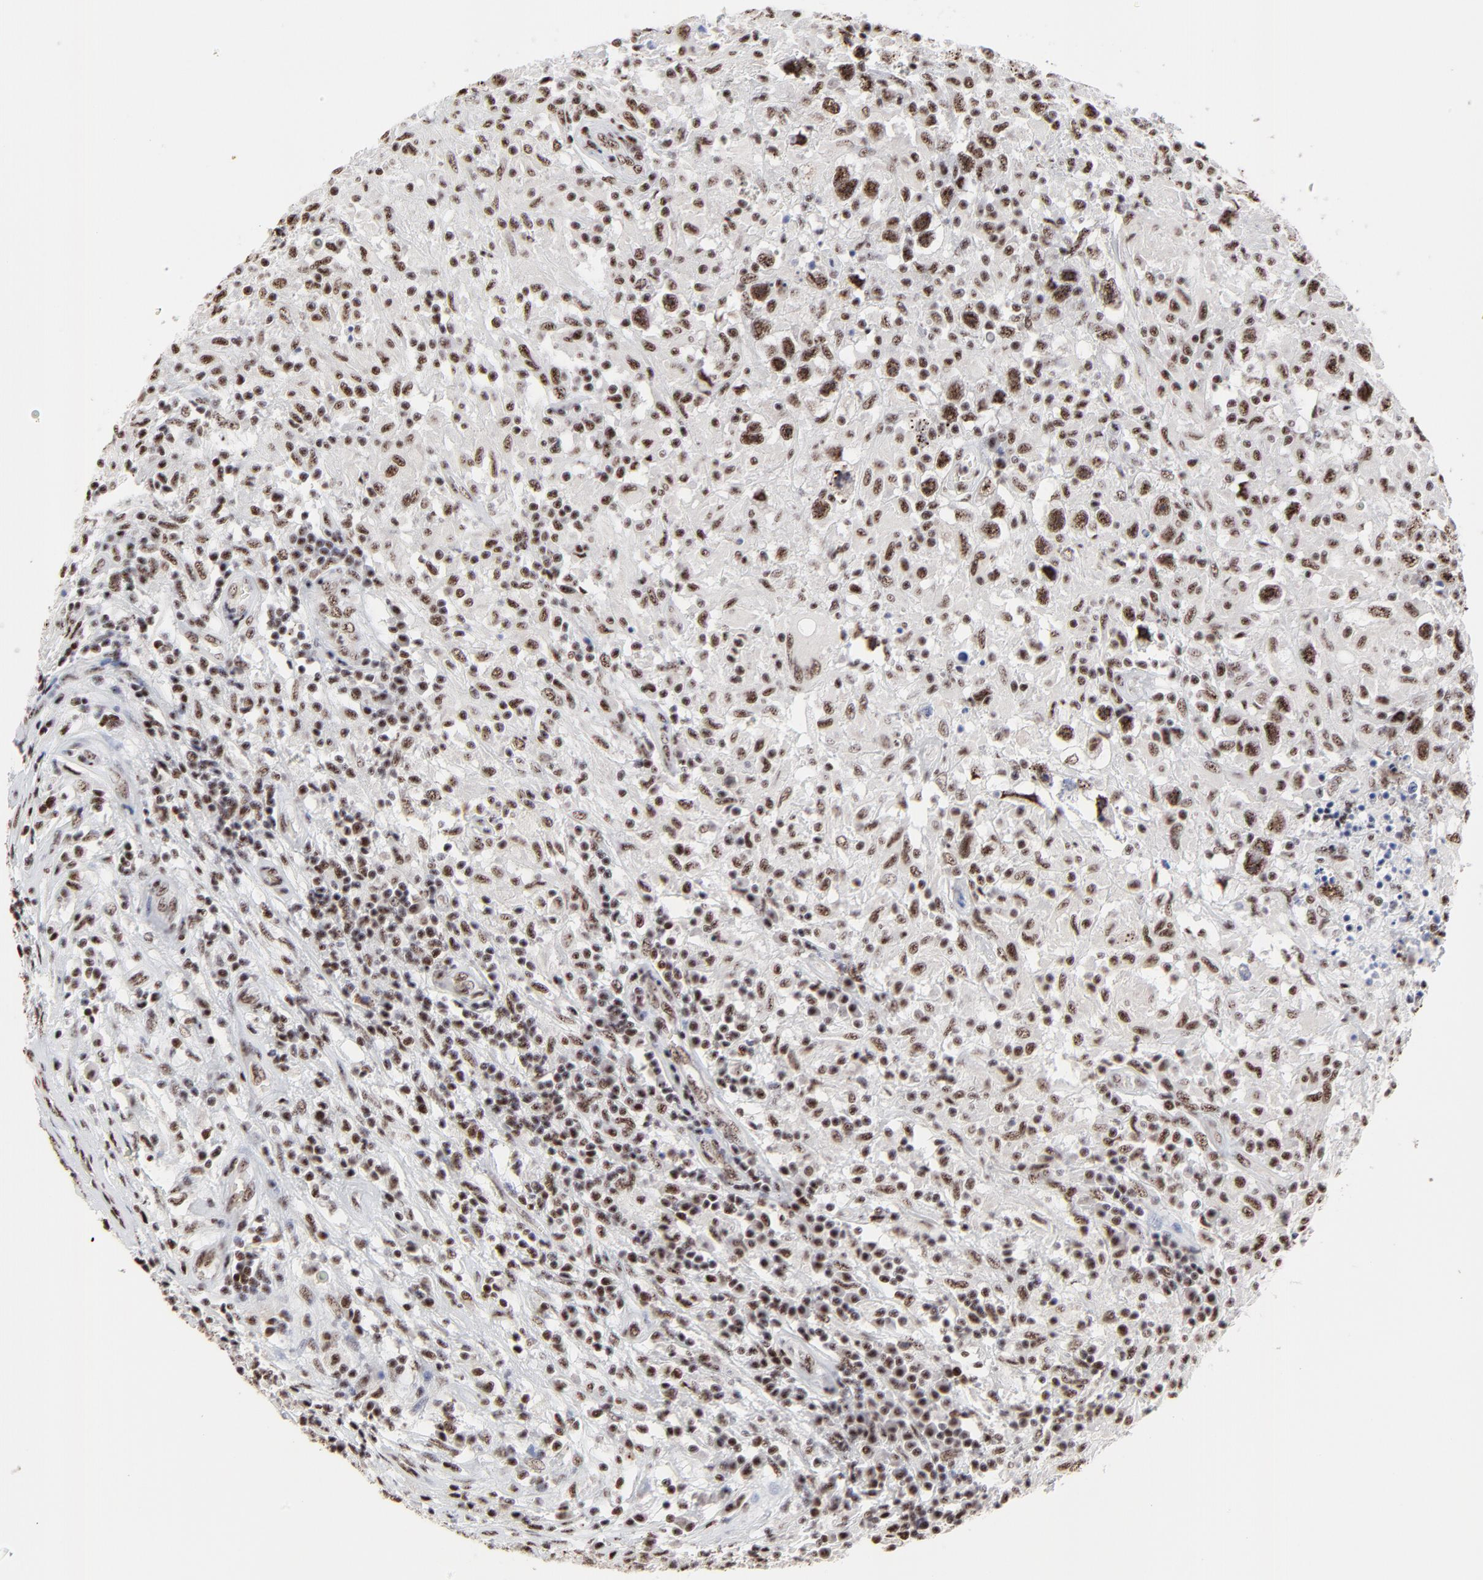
{"staining": {"intensity": "weak", "quantity": ">75%", "location": "nuclear"}, "tissue": "testis cancer", "cell_type": "Tumor cells", "image_type": "cancer", "snomed": [{"axis": "morphology", "description": "Seminoma, NOS"}, {"axis": "topography", "description": "Testis"}], "caption": "Immunohistochemistry (IHC) image of testis cancer (seminoma) stained for a protein (brown), which reveals low levels of weak nuclear staining in about >75% of tumor cells.", "gene": "MBD4", "patient": {"sex": "male", "age": 34}}